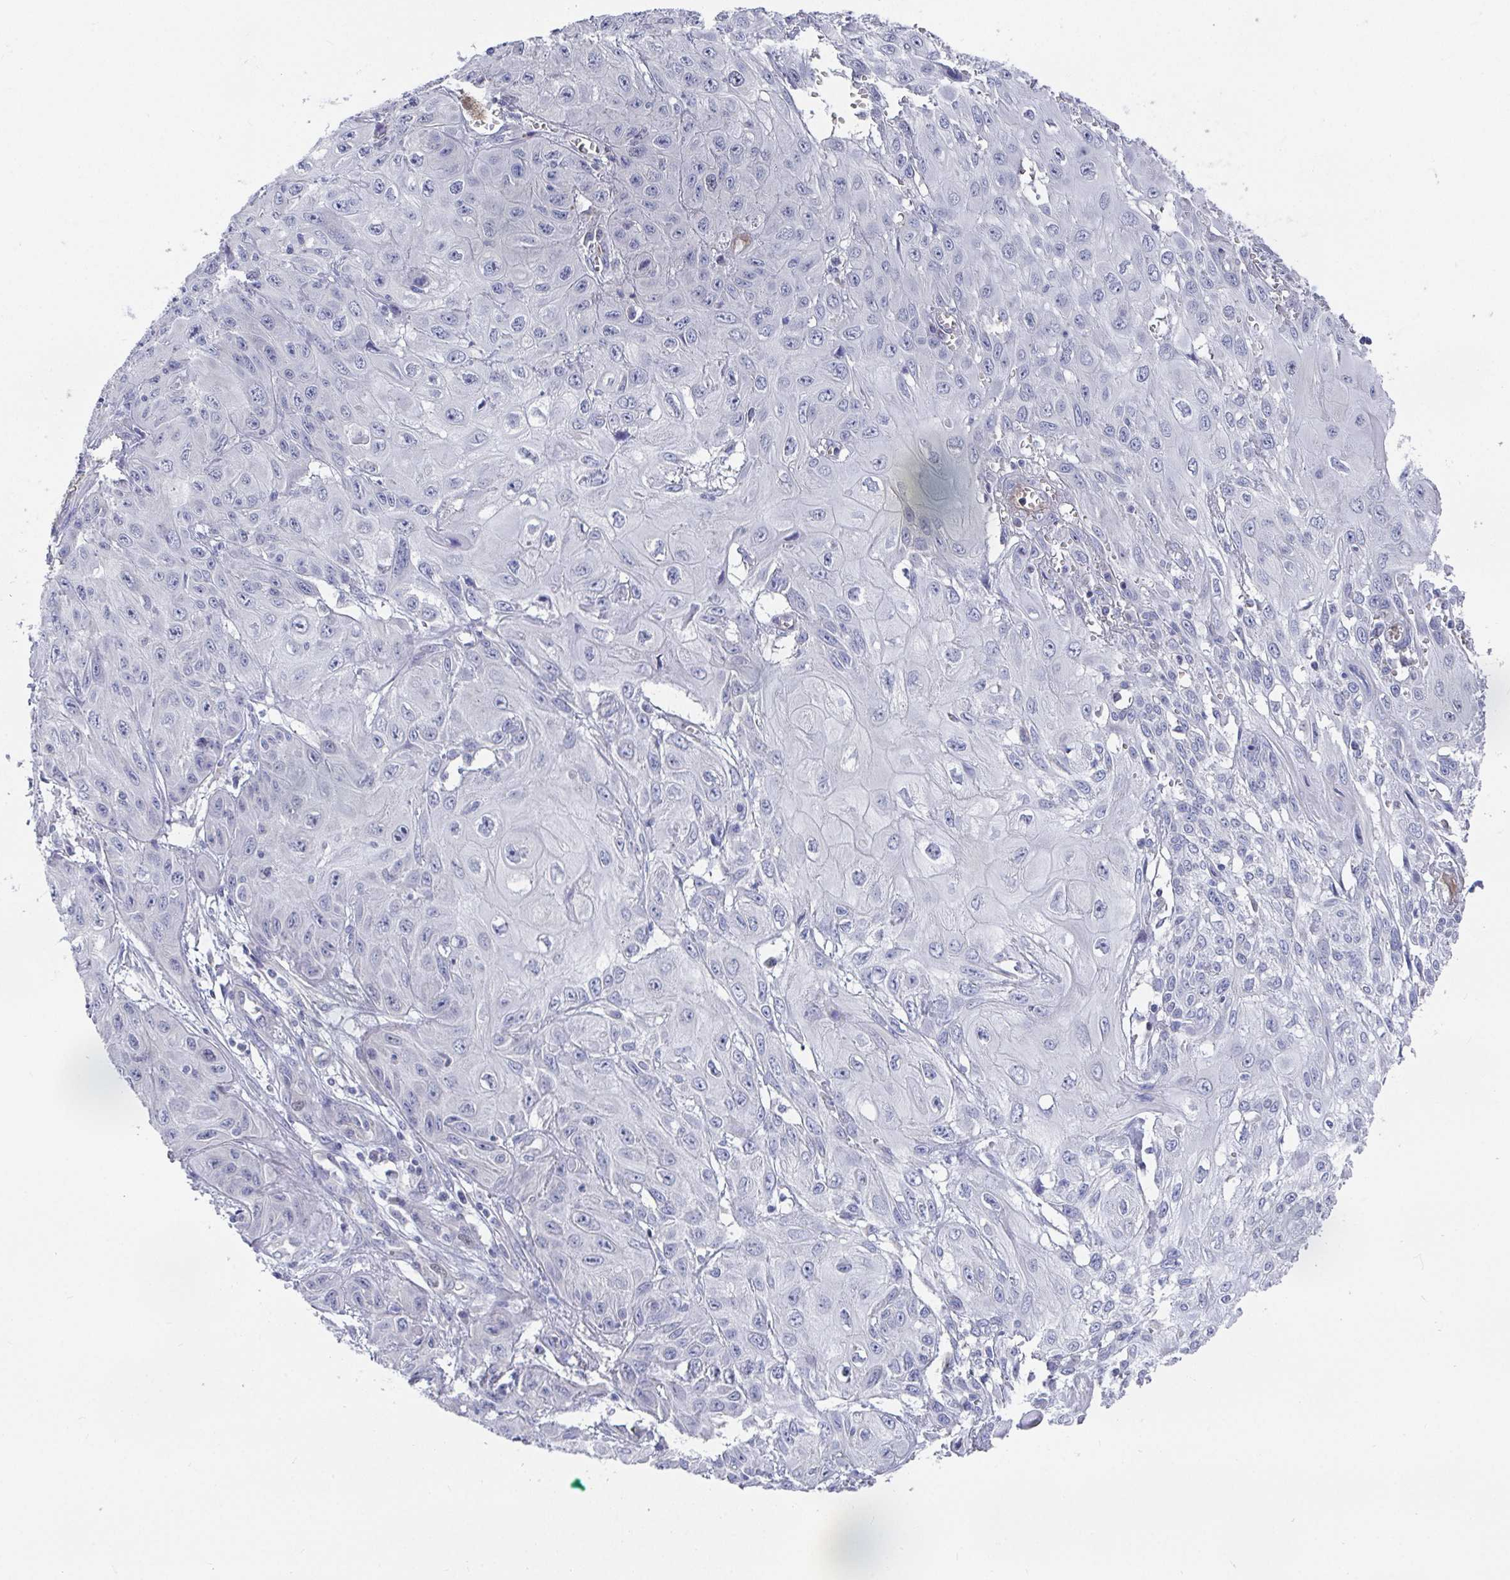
{"staining": {"intensity": "negative", "quantity": "none", "location": "none"}, "tissue": "skin cancer", "cell_type": "Tumor cells", "image_type": "cancer", "snomed": [{"axis": "morphology", "description": "Squamous cell carcinoma, NOS"}, {"axis": "topography", "description": "Skin"}, {"axis": "topography", "description": "Vulva"}], "caption": "A photomicrograph of squamous cell carcinoma (skin) stained for a protein exhibits no brown staining in tumor cells.", "gene": "ATP5F1C", "patient": {"sex": "female", "age": 71}}